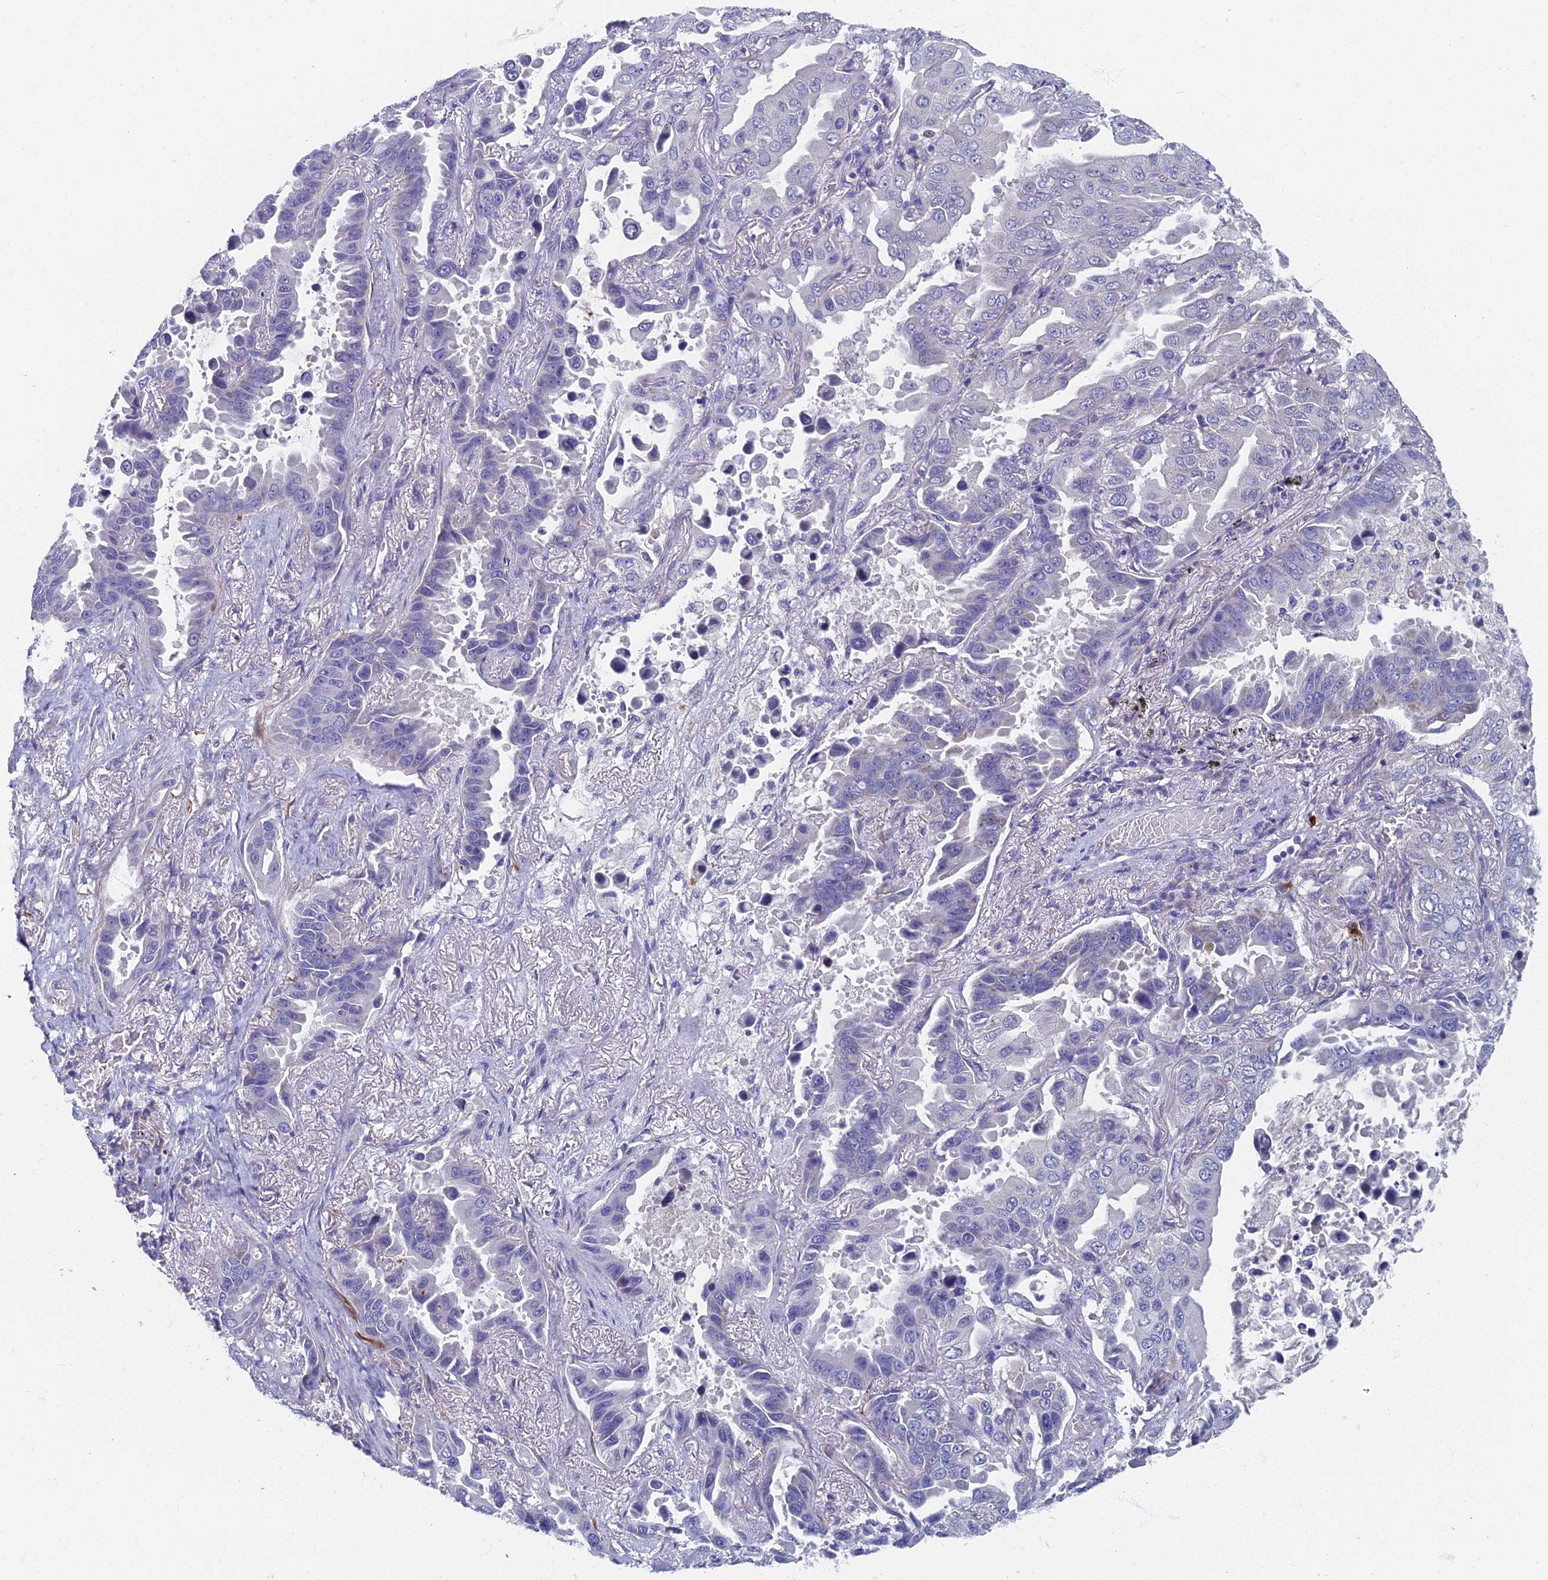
{"staining": {"intensity": "weak", "quantity": "<25%", "location": "cytoplasmic/membranous"}, "tissue": "lung cancer", "cell_type": "Tumor cells", "image_type": "cancer", "snomed": [{"axis": "morphology", "description": "Adenocarcinoma, NOS"}, {"axis": "topography", "description": "Lung"}], "caption": "Immunohistochemical staining of lung cancer shows no significant staining in tumor cells.", "gene": "SPIN4", "patient": {"sex": "male", "age": 64}}